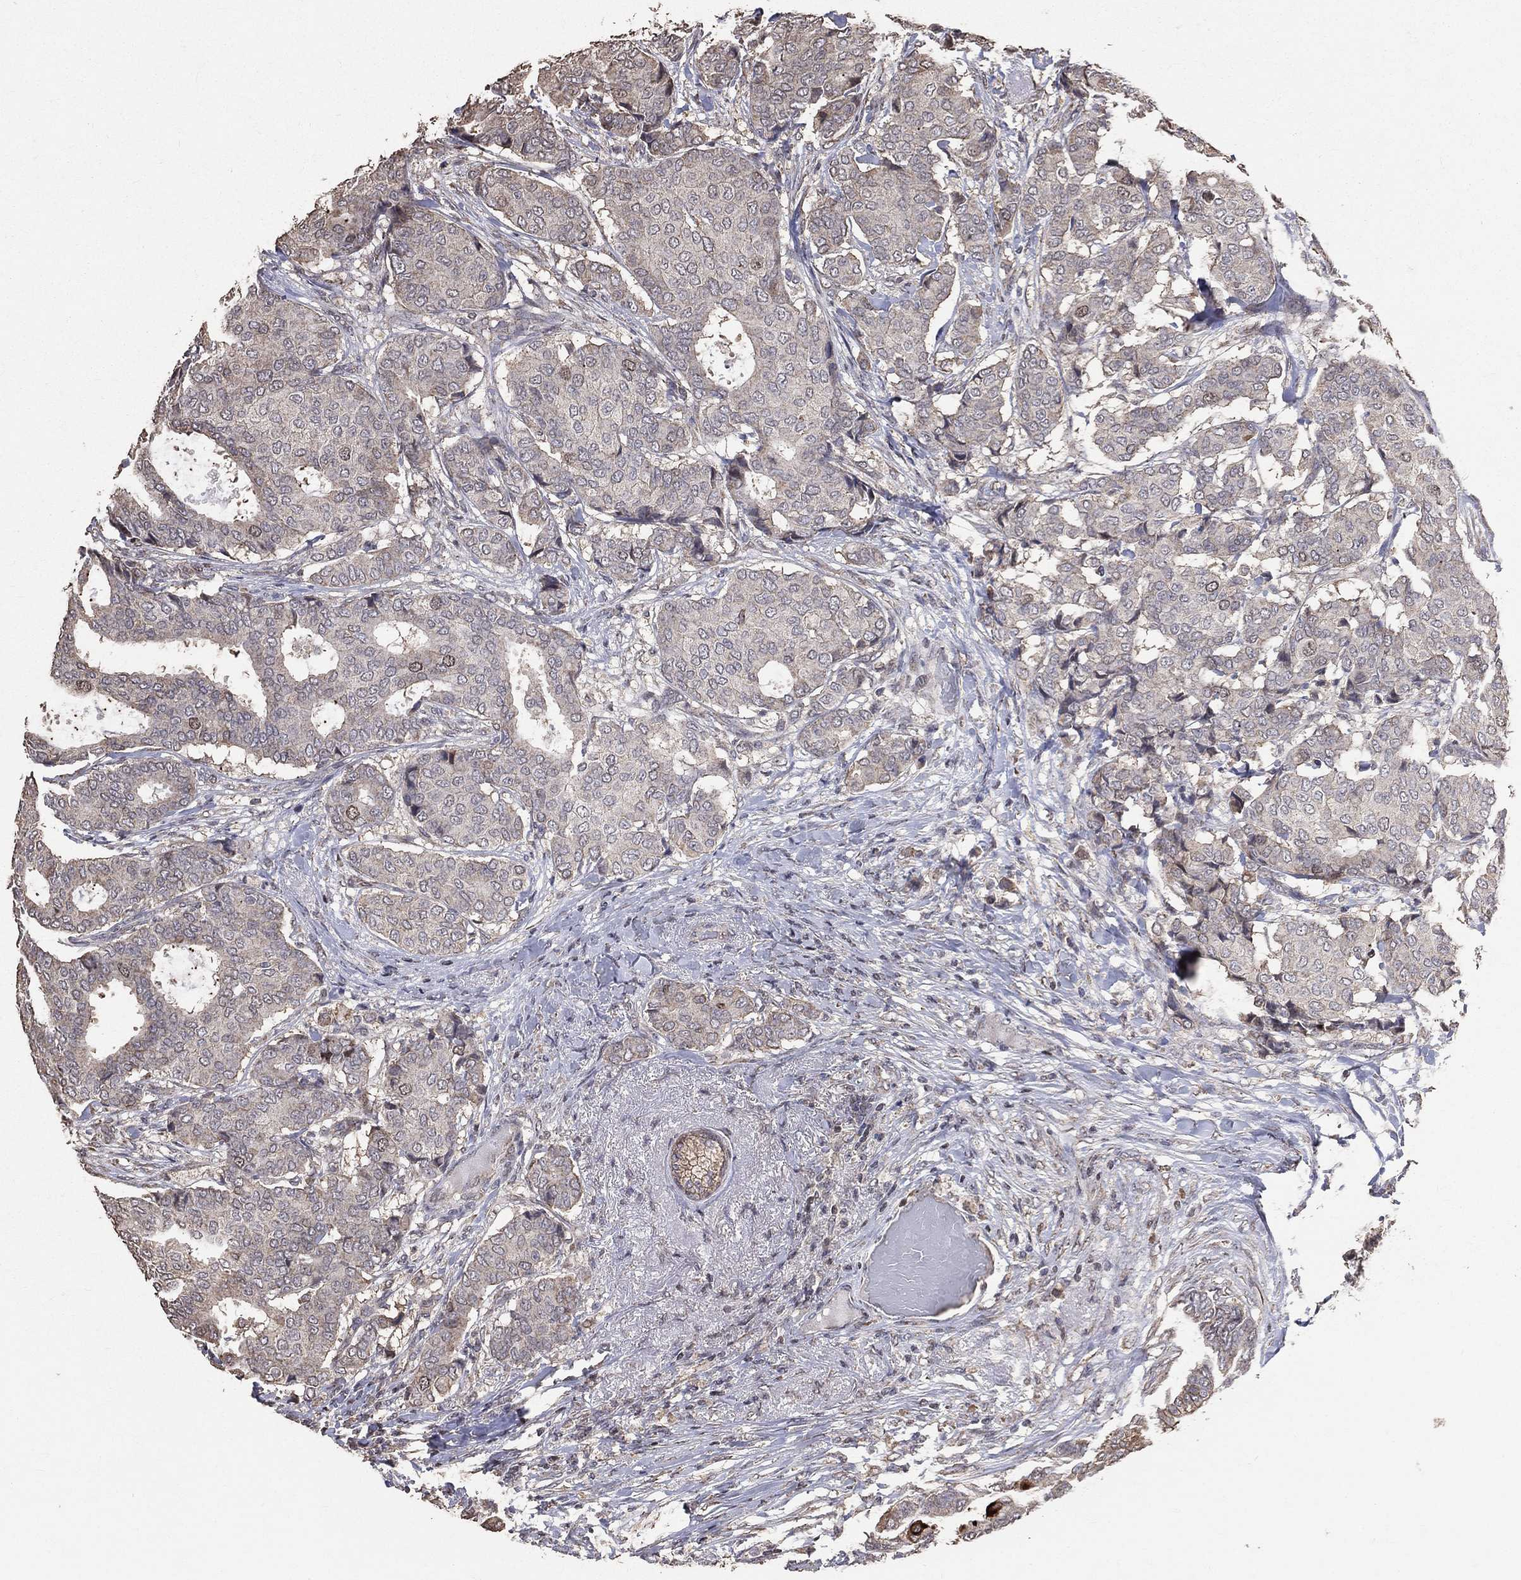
{"staining": {"intensity": "weak", "quantity": "25%-75%", "location": "cytoplasmic/membranous"}, "tissue": "breast cancer", "cell_type": "Tumor cells", "image_type": "cancer", "snomed": [{"axis": "morphology", "description": "Duct carcinoma"}, {"axis": "topography", "description": "Breast"}], "caption": "This micrograph displays immunohistochemistry staining of breast cancer, with low weak cytoplasmic/membranous positivity in approximately 25%-75% of tumor cells.", "gene": "LY6K", "patient": {"sex": "female", "age": 75}}